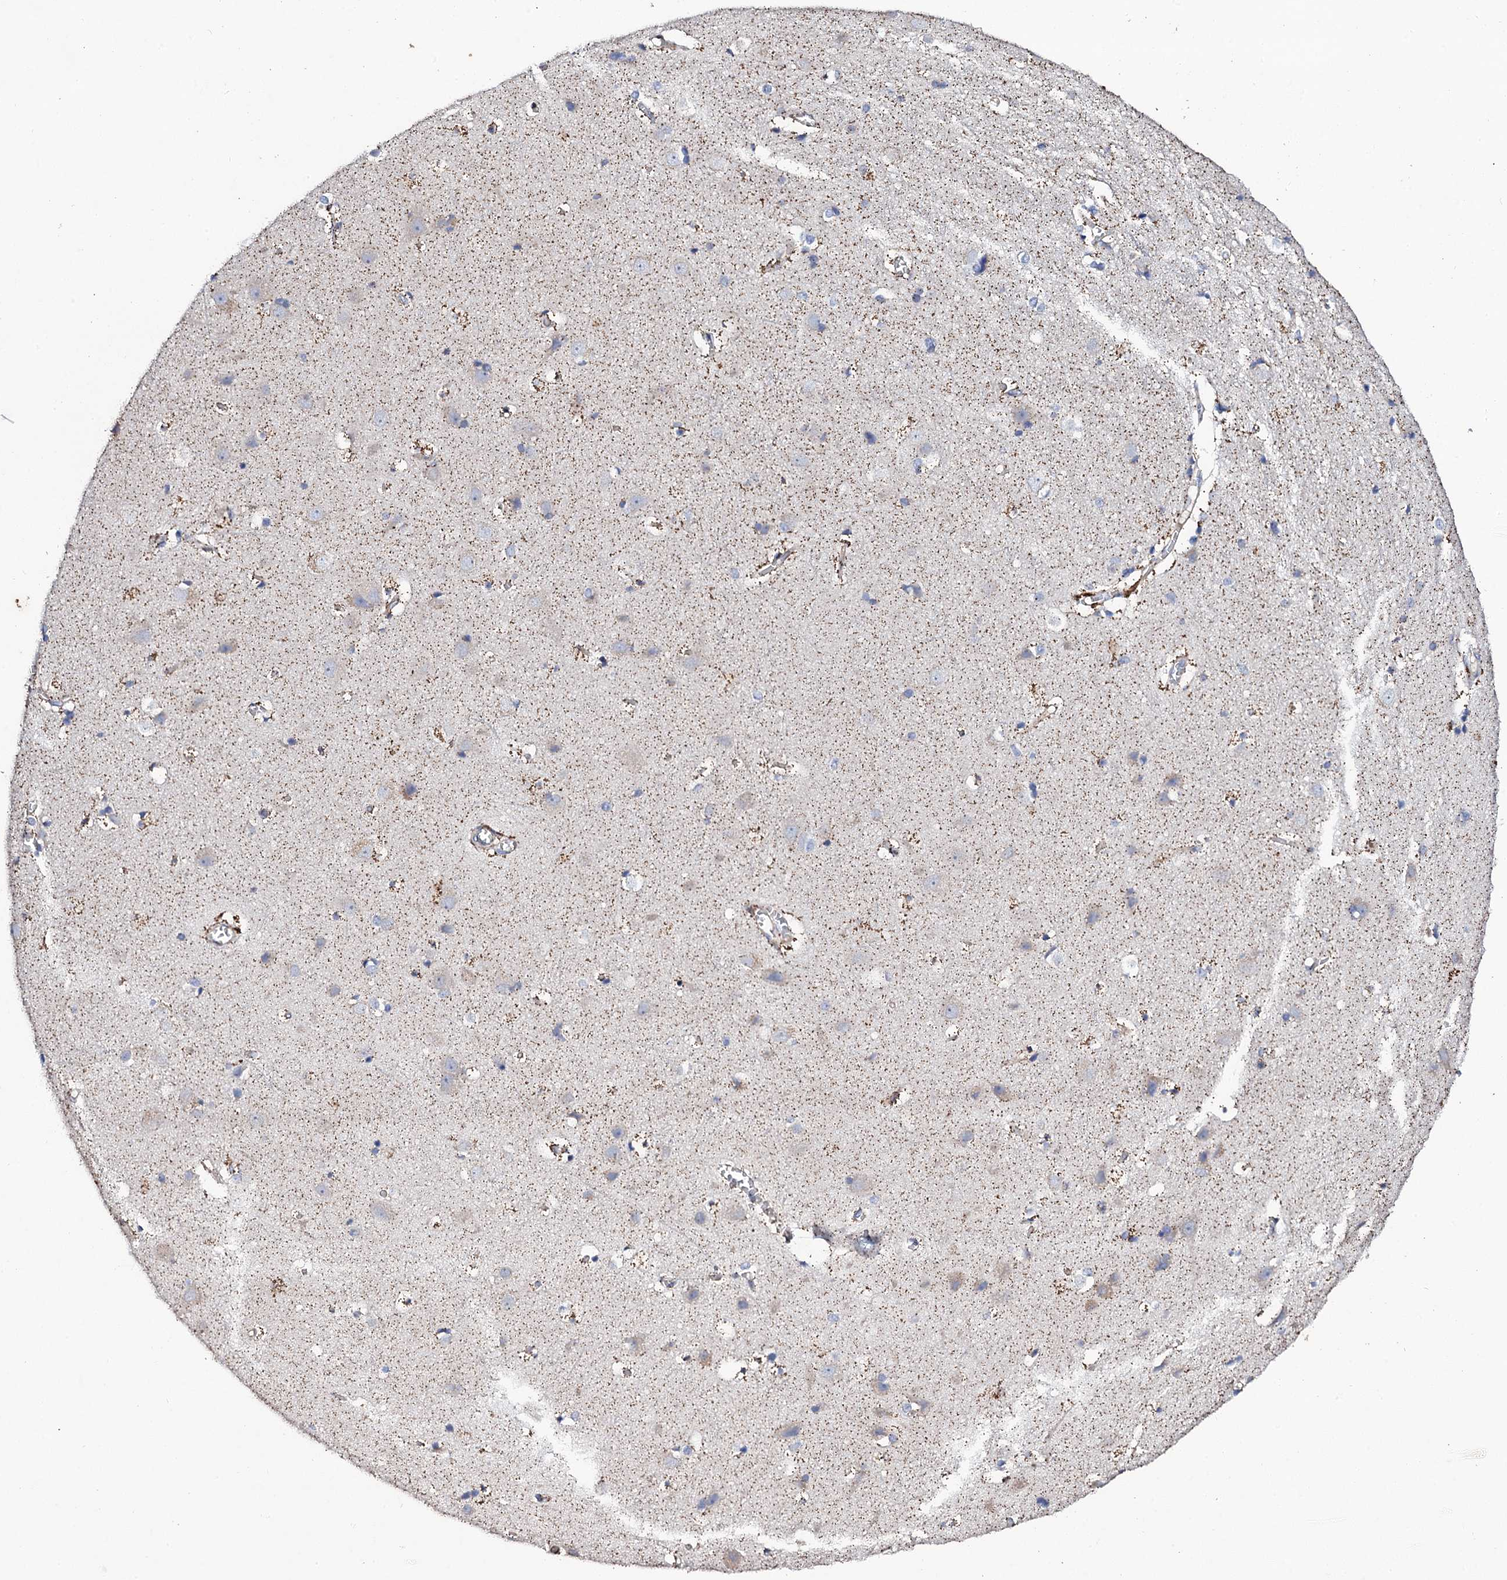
{"staining": {"intensity": "moderate", "quantity": ">75%", "location": "cytoplasmic/membranous"}, "tissue": "cerebral cortex", "cell_type": "Endothelial cells", "image_type": "normal", "snomed": [{"axis": "morphology", "description": "Normal tissue, NOS"}, {"axis": "topography", "description": "Cerebral cortex"}], "caption": "A brown stain highlights moderate cytoplasmic/membranous staining of a protein in endothelial cells of normal cerebral cortex. (brown staining indicates protein expression, while blue staining denotes nuclei).", "gene": "DBX1", "patient": {"sex": "male", "age": 54}}